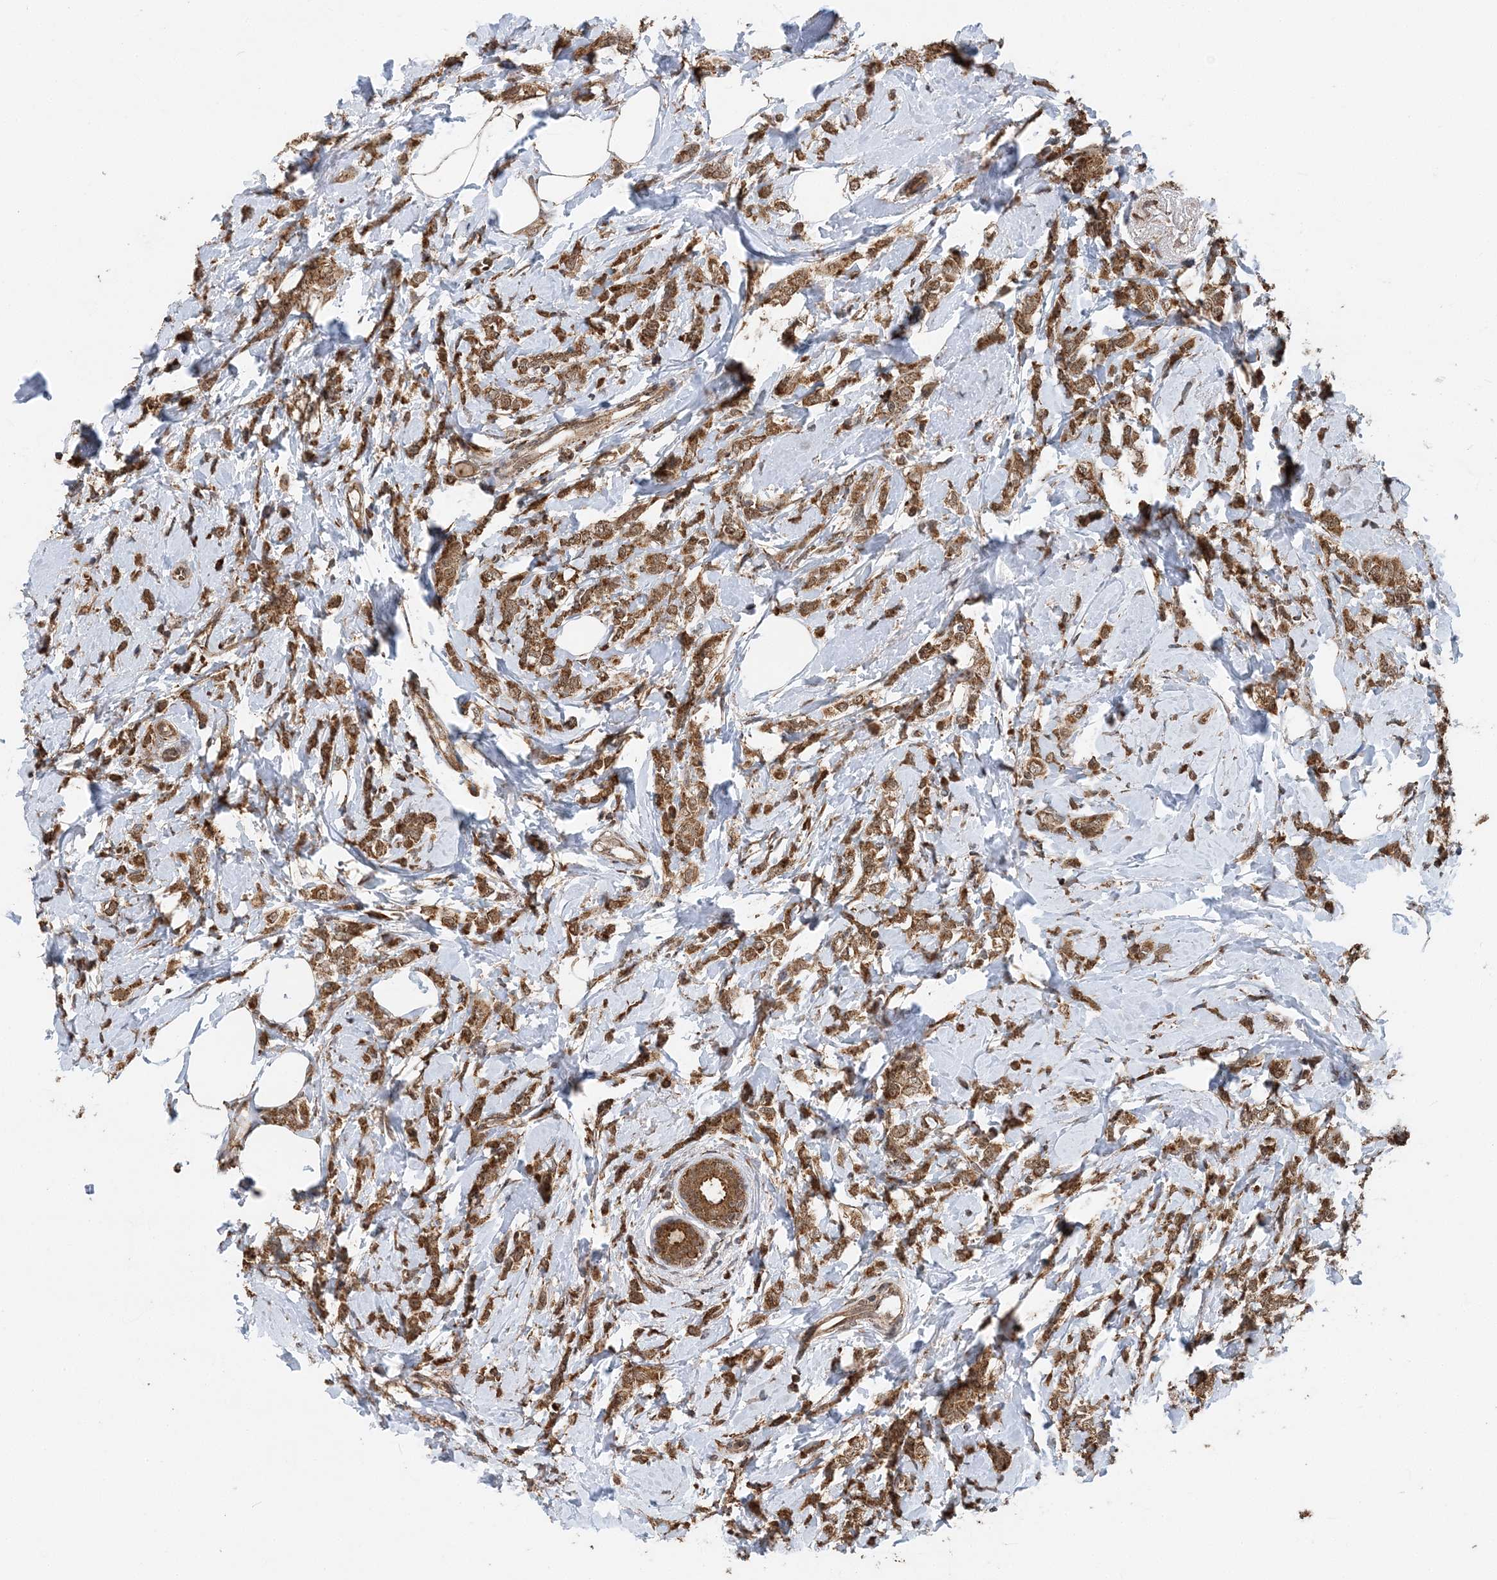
{"staining": {"intensity": "moderate", "quantity": ">75%", "location": "cytoplasmic/membranous"}, "tissue": "breast cancer", "cell_type": "Tumor cells", "image_type": "cancer", "snomed": [{"axis": "morphology", "description": "Lobular carcinoma"}, {"axis": "topography", "description": "Breast"}], "caption": "DAB immunohistochemical staining of human breast cancer displays moderate cytoplasmic/membranous protein positivity in approximately >75% of tumor cells.", "gene": "PCBP1", "patient": {"sex": "female", "age": 47}}